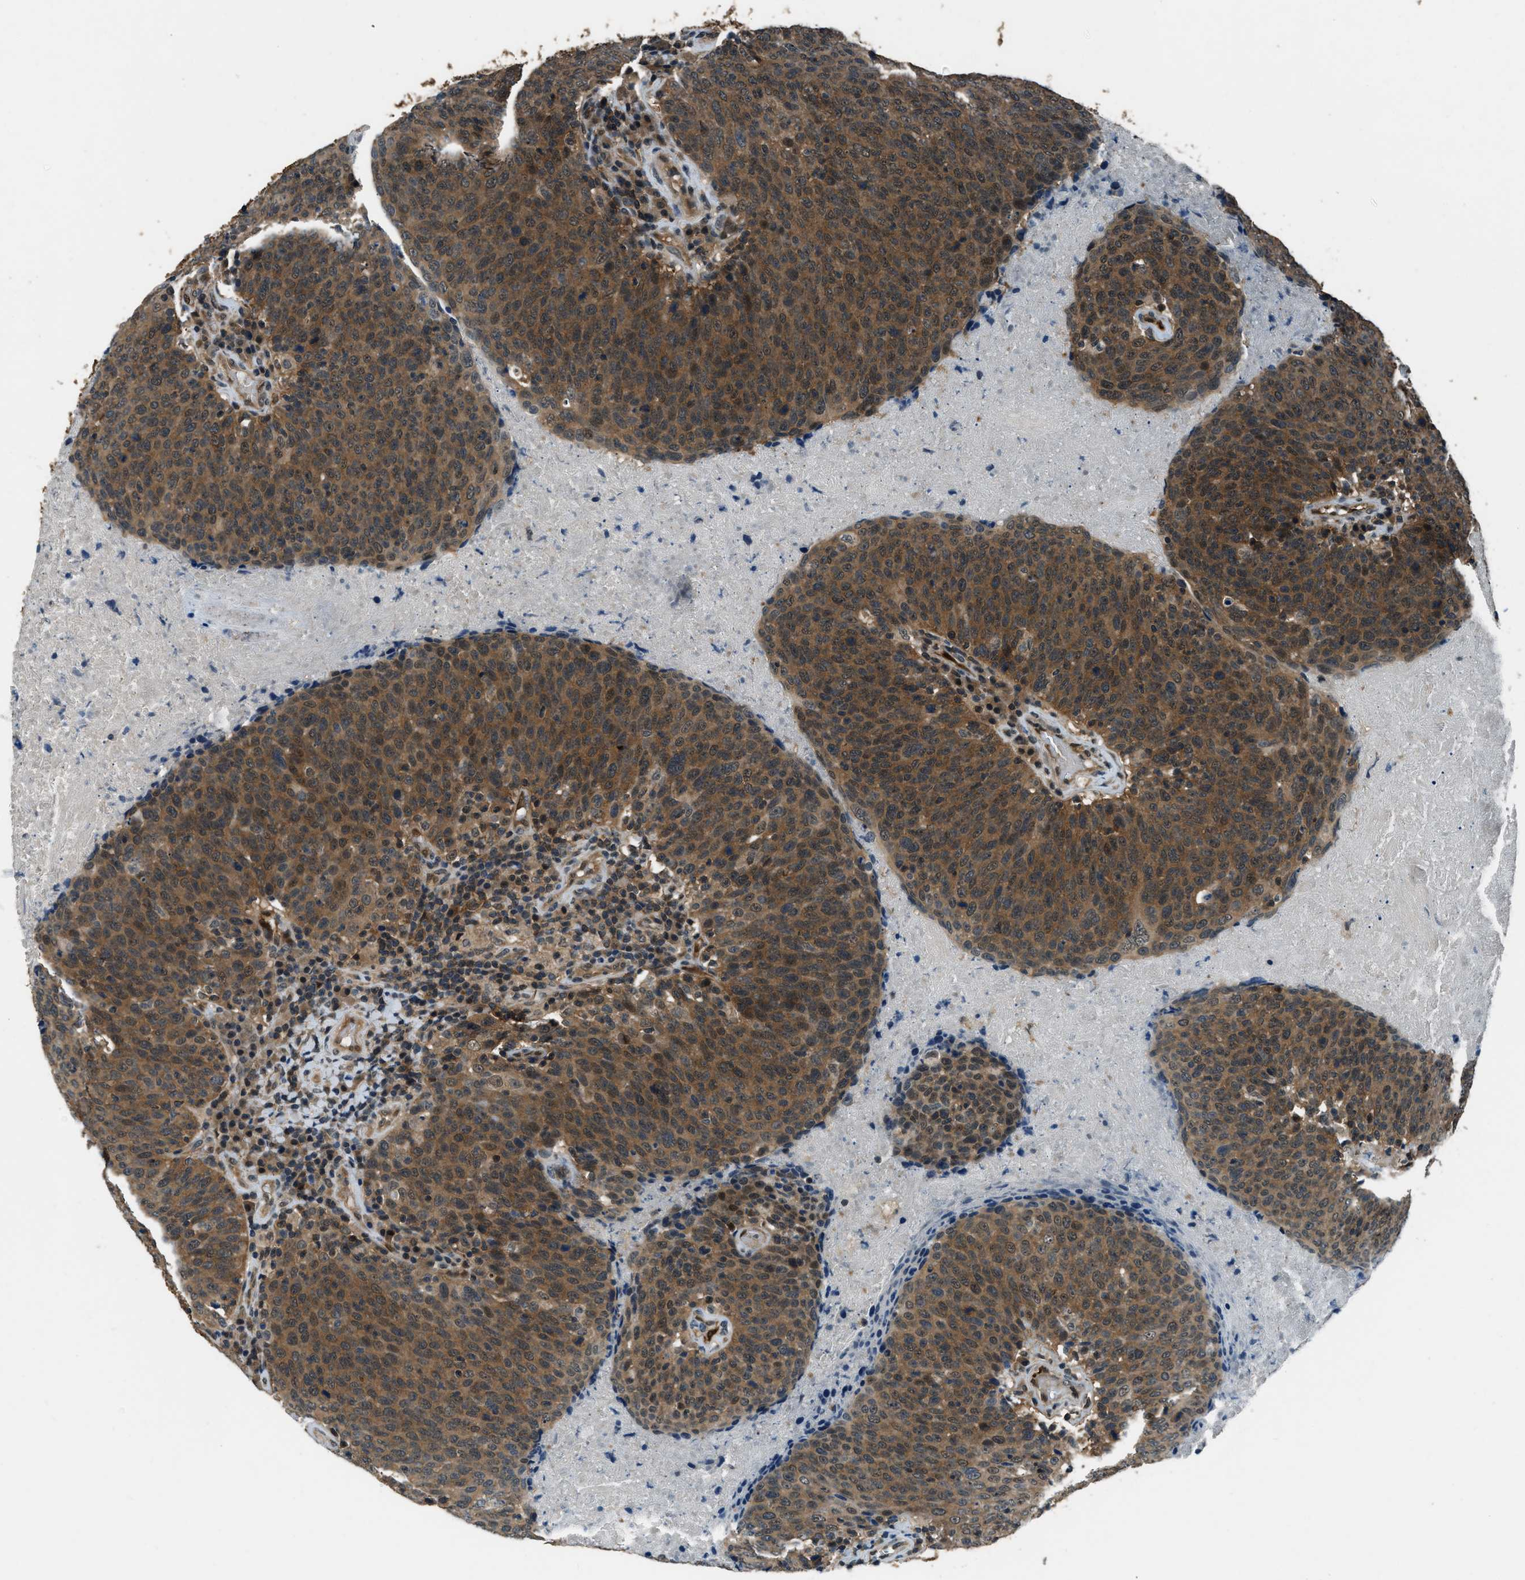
{"staining": {"intensity": "moderate", "quantity": ">75%", "location": "cytoplasmic/membranous"}, "tissue": "head and neck cancer", "cell_type": "Tumor cells", "image_type": "cancer", "snomed": [{"axis": "morphology", "description": "Squamous cell carcinoma, NOS"}, {"axis": "morphology", "description": "Squamous cell carcinoma, metastatic, NOS"}, {"axis": "topography", "description": "Lymph node"}, {"axis": "topography", "description": "Head-Neck"}], "caption": "High-magnification brightfield microscopy of head and neck cancer (squamous cell carcinoma) stained with DAB (3,3'-diaminobenzidine) (brown) and counterstained with hematoxylin (blue). tumor cells exhibit moderate cytoplasmic/membranous expression is seen in about>75% of cells.", "gene": "NUDCD3", "patient": {"sex": "male", "age": 62}}